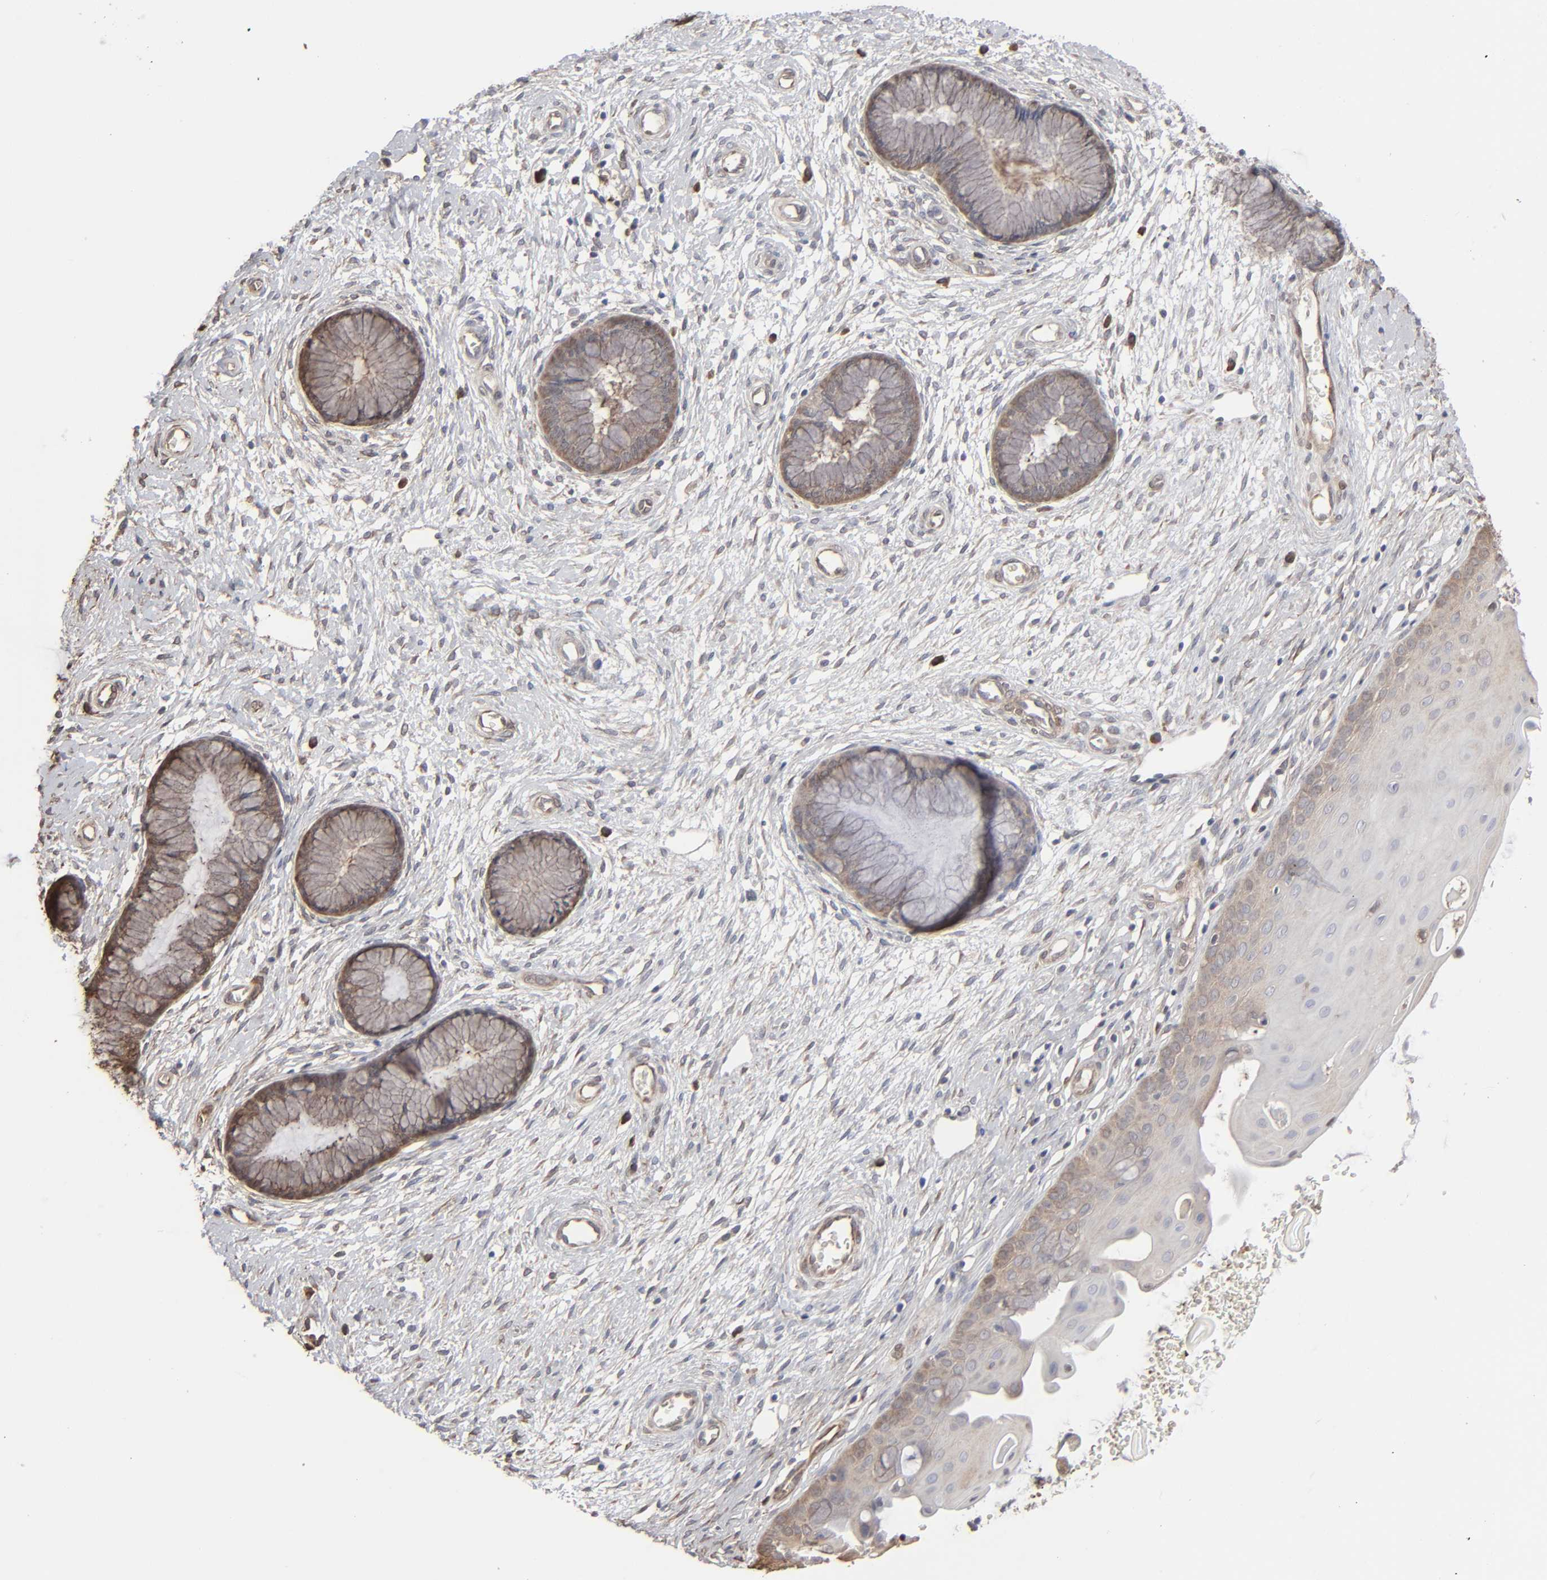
{"staining": {"intensity": "moderate", "quantity": ">75%", "location": "cytoplasmic/membranous"}, "tissue": "cervix", "cell_type": "Glandular cells", "image_type": "normal", "snomed": [{"axis": "morphology", "description": "Normal tissue, NOS"}, {"axis": "topography", "description": "Cervix"}], "caption": "A brown stain shows moderate cytoplasmic/membranous positivity of a protein in glandular cells of normal human cervix.", "gene": "NME1", "patient": {"sex": "female", "age": 55}}